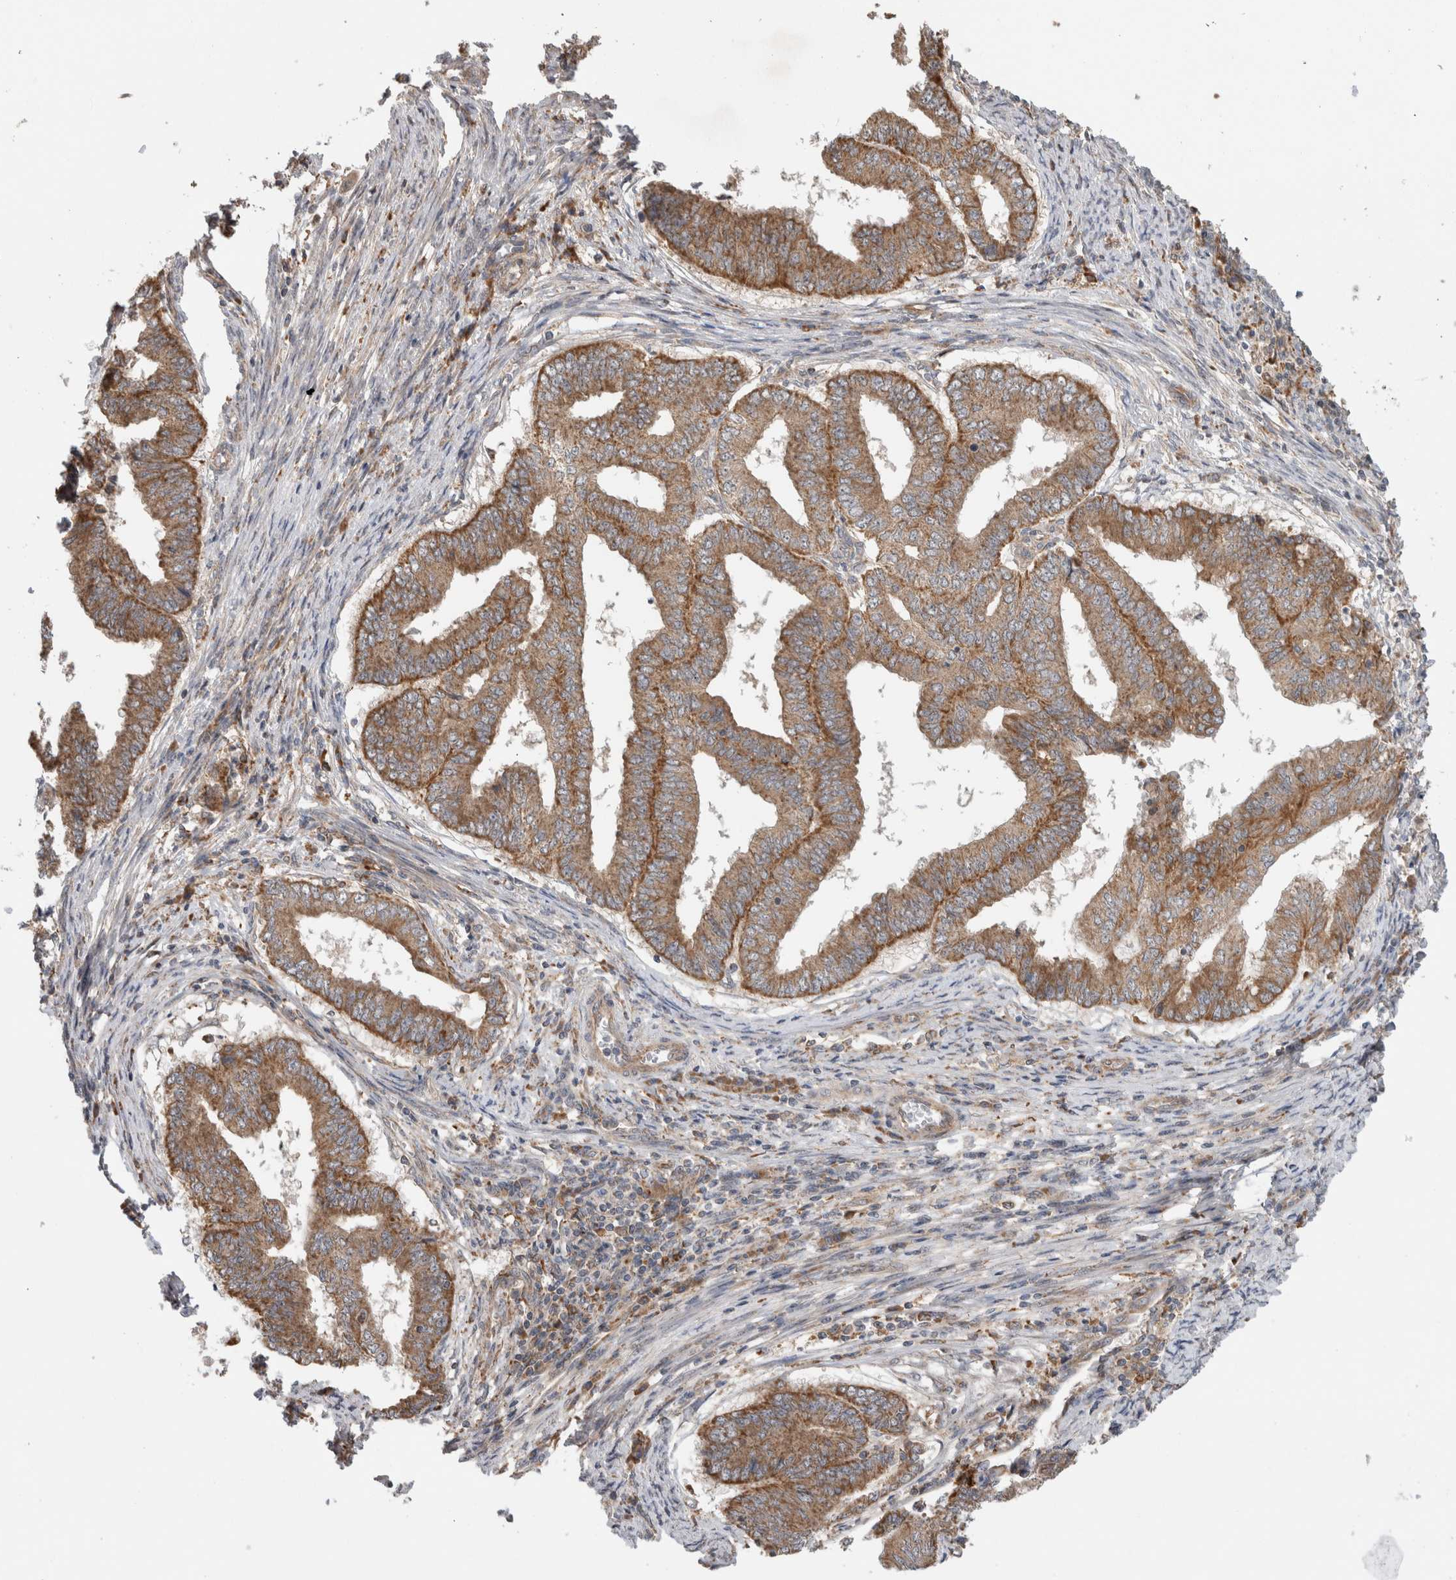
{"staining": {"intensity": "moderate", "quantity": ">75%", "location": "cytoplasmic/membranous"}, "tissue": "endometrial cancer", "cell_type": "Tumor cells", "image_type": "cancer", "snomed": [{"axis": "morphology", "description": "Polyp, NOS"}, {"axis": "morphology", "description": "Adenocarcinoma, NOS"}, {"axis": "morphology", "description": "Adenoma, NOS"}, {"axis": "topography", "description": "Endometrium"}], "caption": "The immunohistochemical stain highlights moderate cytoplasmic/membranous expression in tumor cells of polyp (endometrial) tissue. The staining is performed using DAB (3,3'-diaminobenzidine) brown chromogen to label protein expression. The nuclei are counter-stained blue using hematoxylin.", "gene": "ADGRL3", "patient": {"sex": "female", "age": 79}}